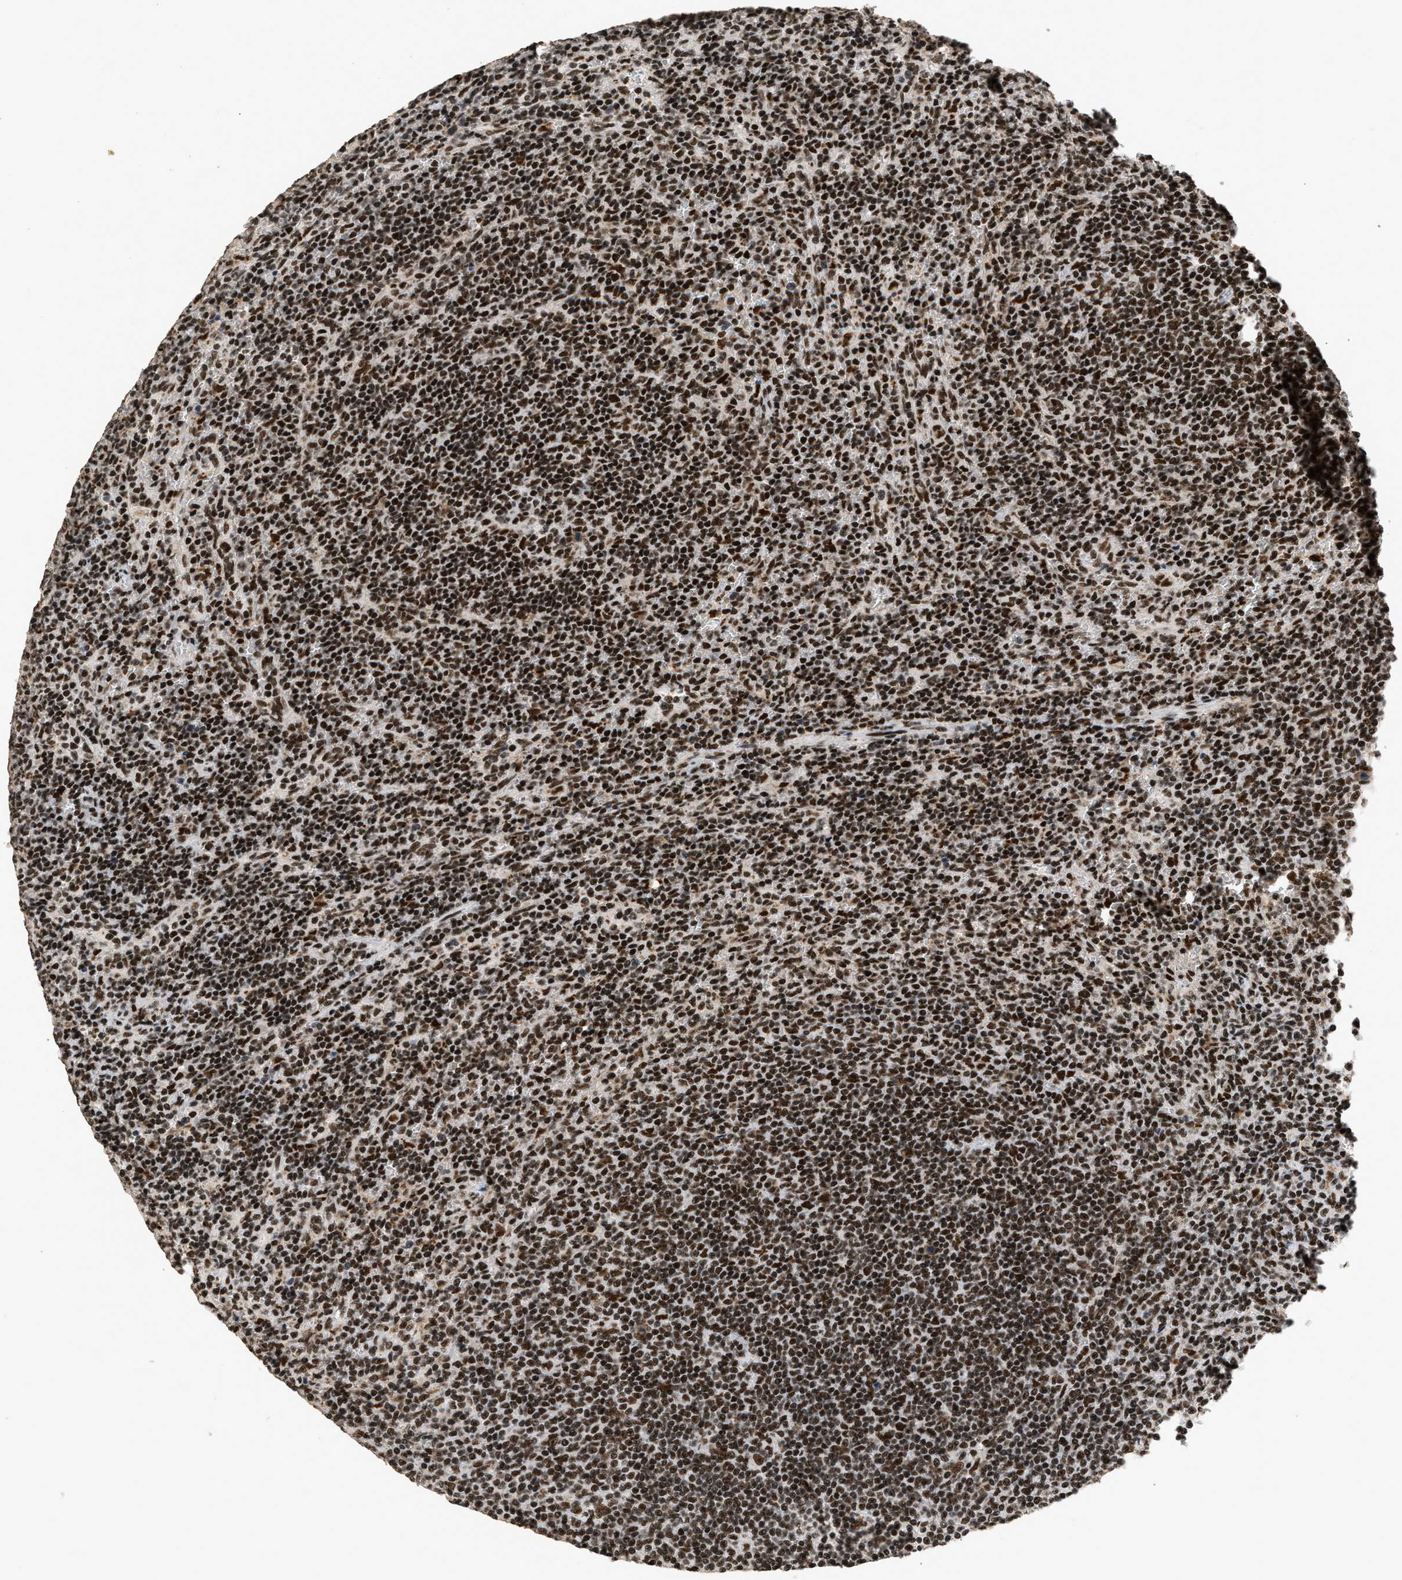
{"staining": {"intensity": "strong", "quantity": ">75%", "location": "nuclear"}, "tissue": "lymphoma", "cell_type": "Tumor cells", "image_type": "cancer", "snomed": [{"axis": "morphology", "description": "Malignant lymphoma, non-Hodgkin's type, Low grade"}, {"axis": "topography", "description": "Spleen"}], "caption": "IHC micrograph of human lymphoma stained for a protein (brown), which shows high levels of strong nuclear expression in about >75% of tumor cells.", "gene": "SMARCB1", "patient": {"sex": "female", "age": 50}}